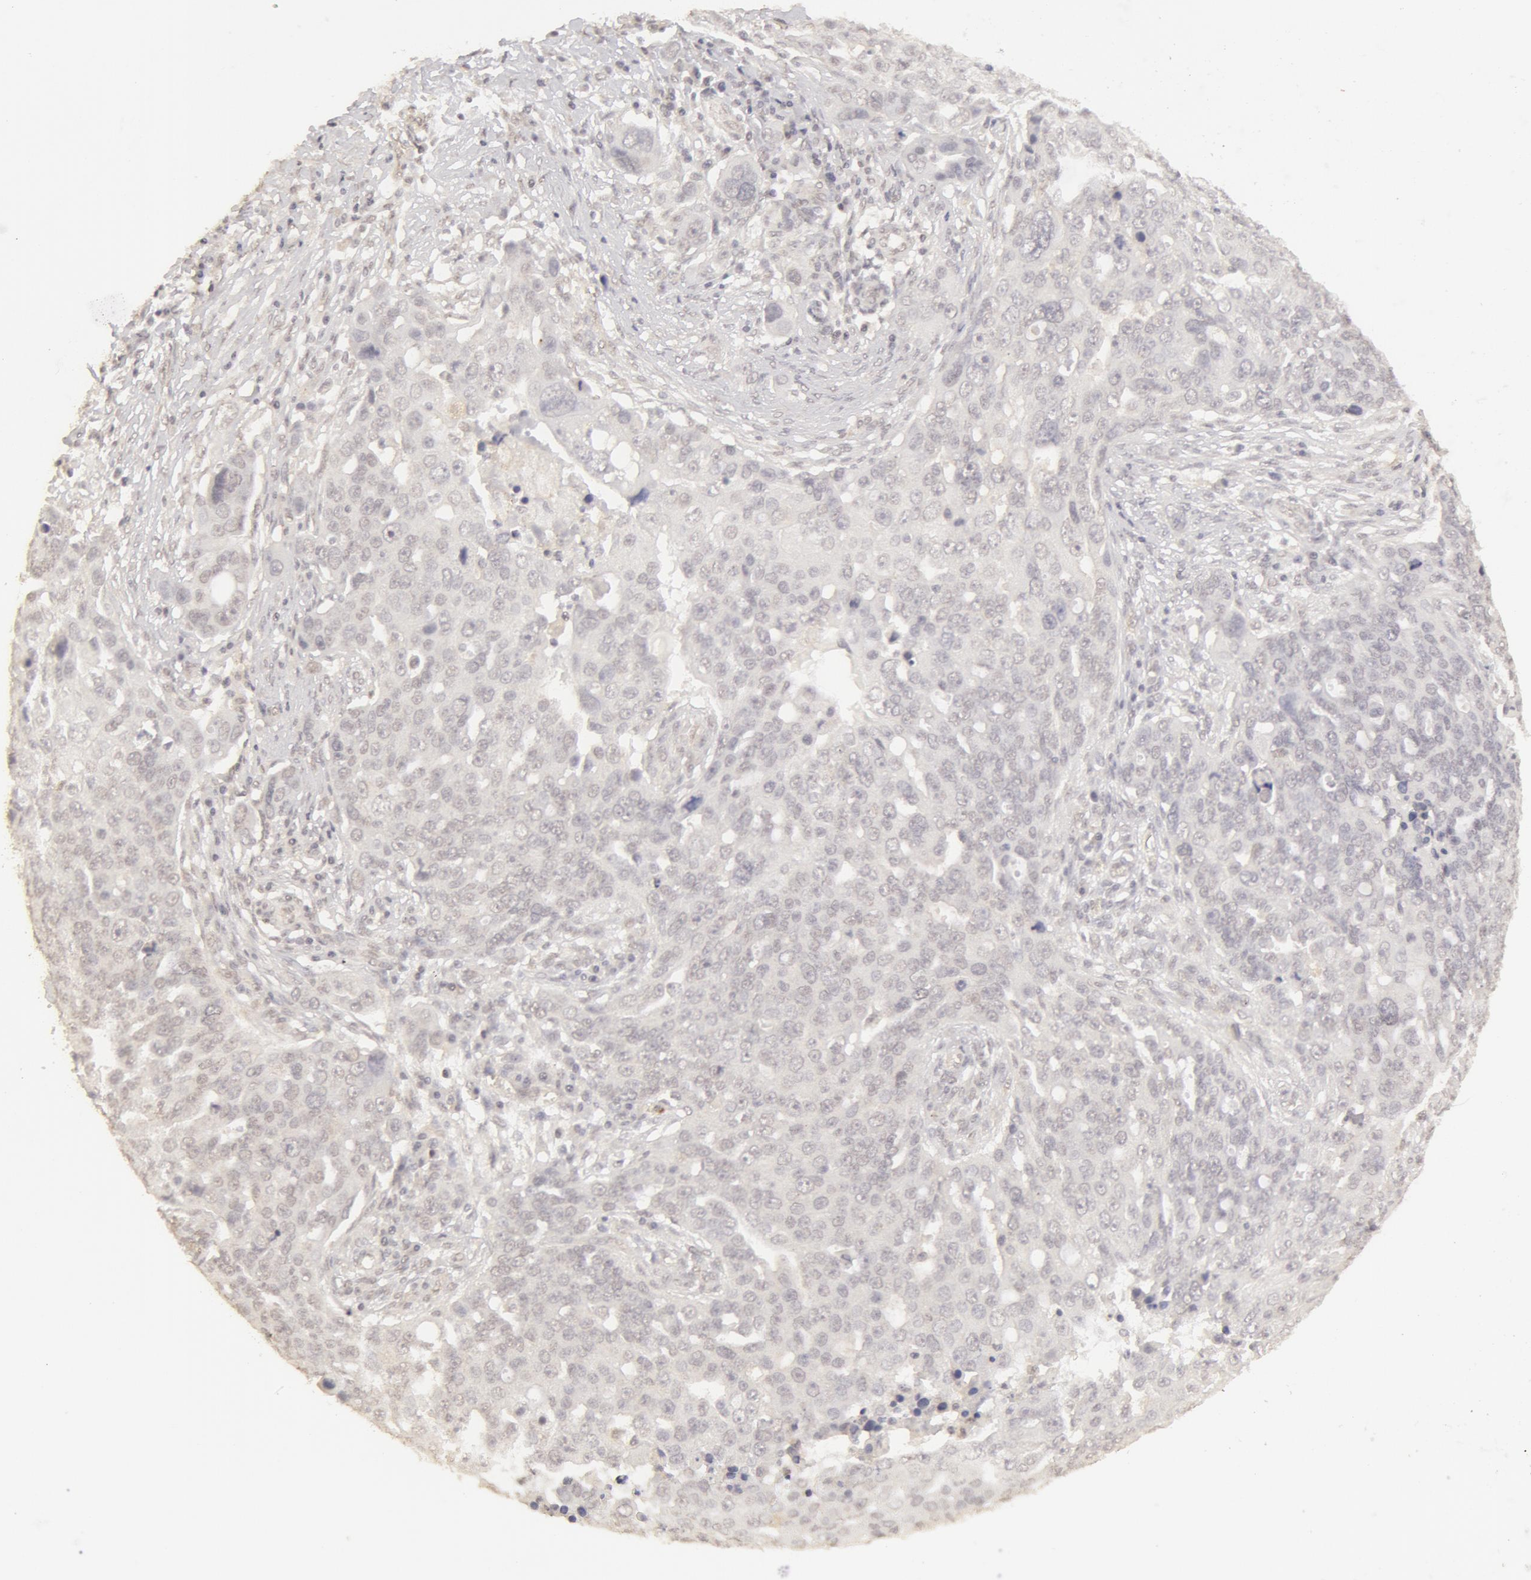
{"staining": {"intensity": "weak", "quantity": "<25%", "location": "nuclear"}, "tissue": "ovarian cancer", "cell_type": "Tumor cells", "image_type": "cancer", "snomed": [{"axis": "morphology", "description": "Carcinoma, endometroid"}, {"axis": "topography", "description": "Ovary"}], "caption": "The immunohistochemistry micrograph has no significant positivity in tumor cells of ovarian cancer (endometroid carcinoma) tissue.", "gene": "ADAM10", "patient": {"sex": "female", "age": 75}}